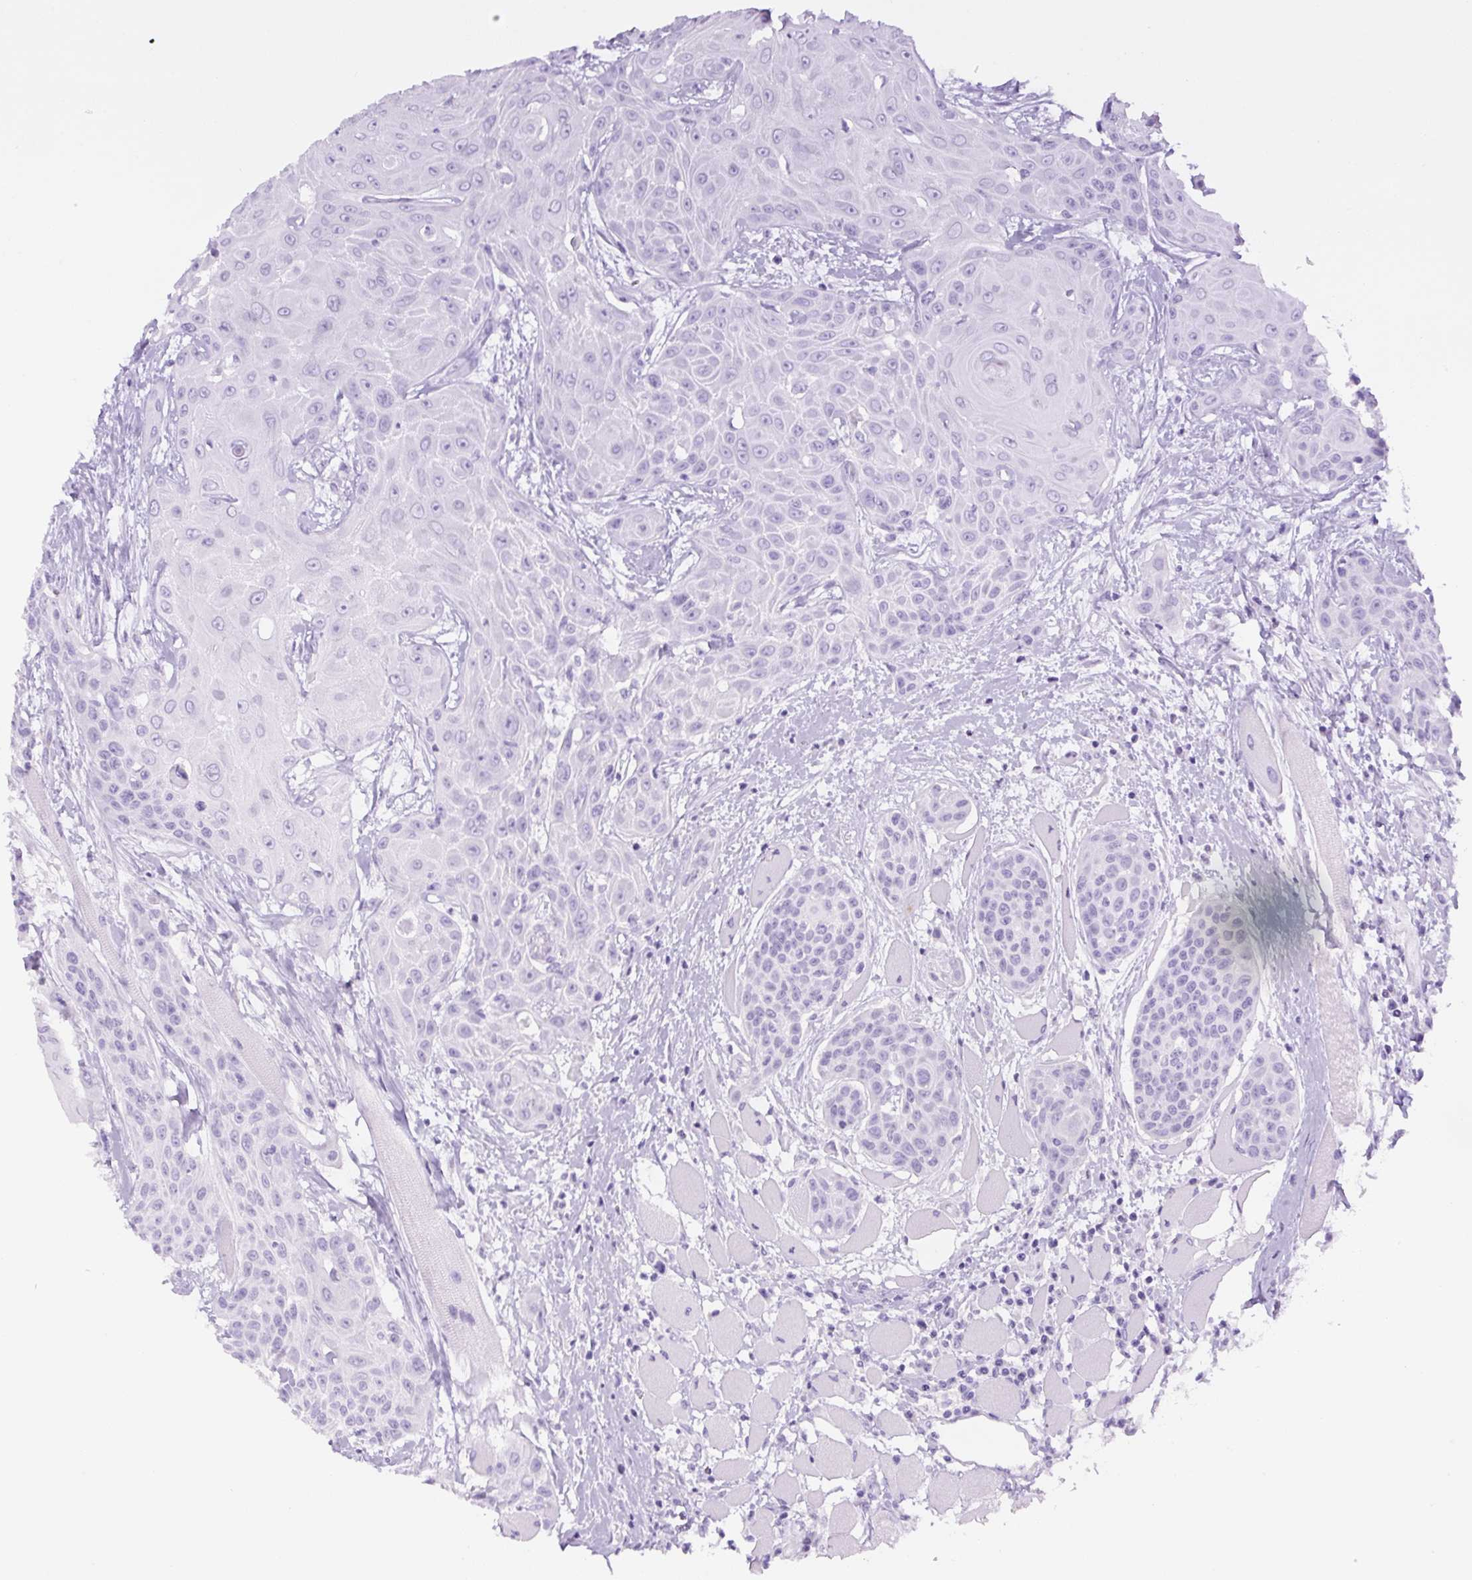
{"staining": {"intensity": "negative", "quantity": "none", "location": "none"}, "tissue": "head and neck cancer", "cell_type": "Tumor cells", "image_type": "cancer", "snomed": [{"axis": "morphology", "description": "Squamous cell carcinoma, NOS"}, {"axis": "topography", "description": "Head-Neck"}], "caption": "IHC micrograph of neoplastic tissue: human head and neck cancer (squamous cell carcinoma) stained with DAB reveals no significant protein staining in tumor cells.", "gene": "RSPO4", "patient": {"sex": "female", "age": 73}}